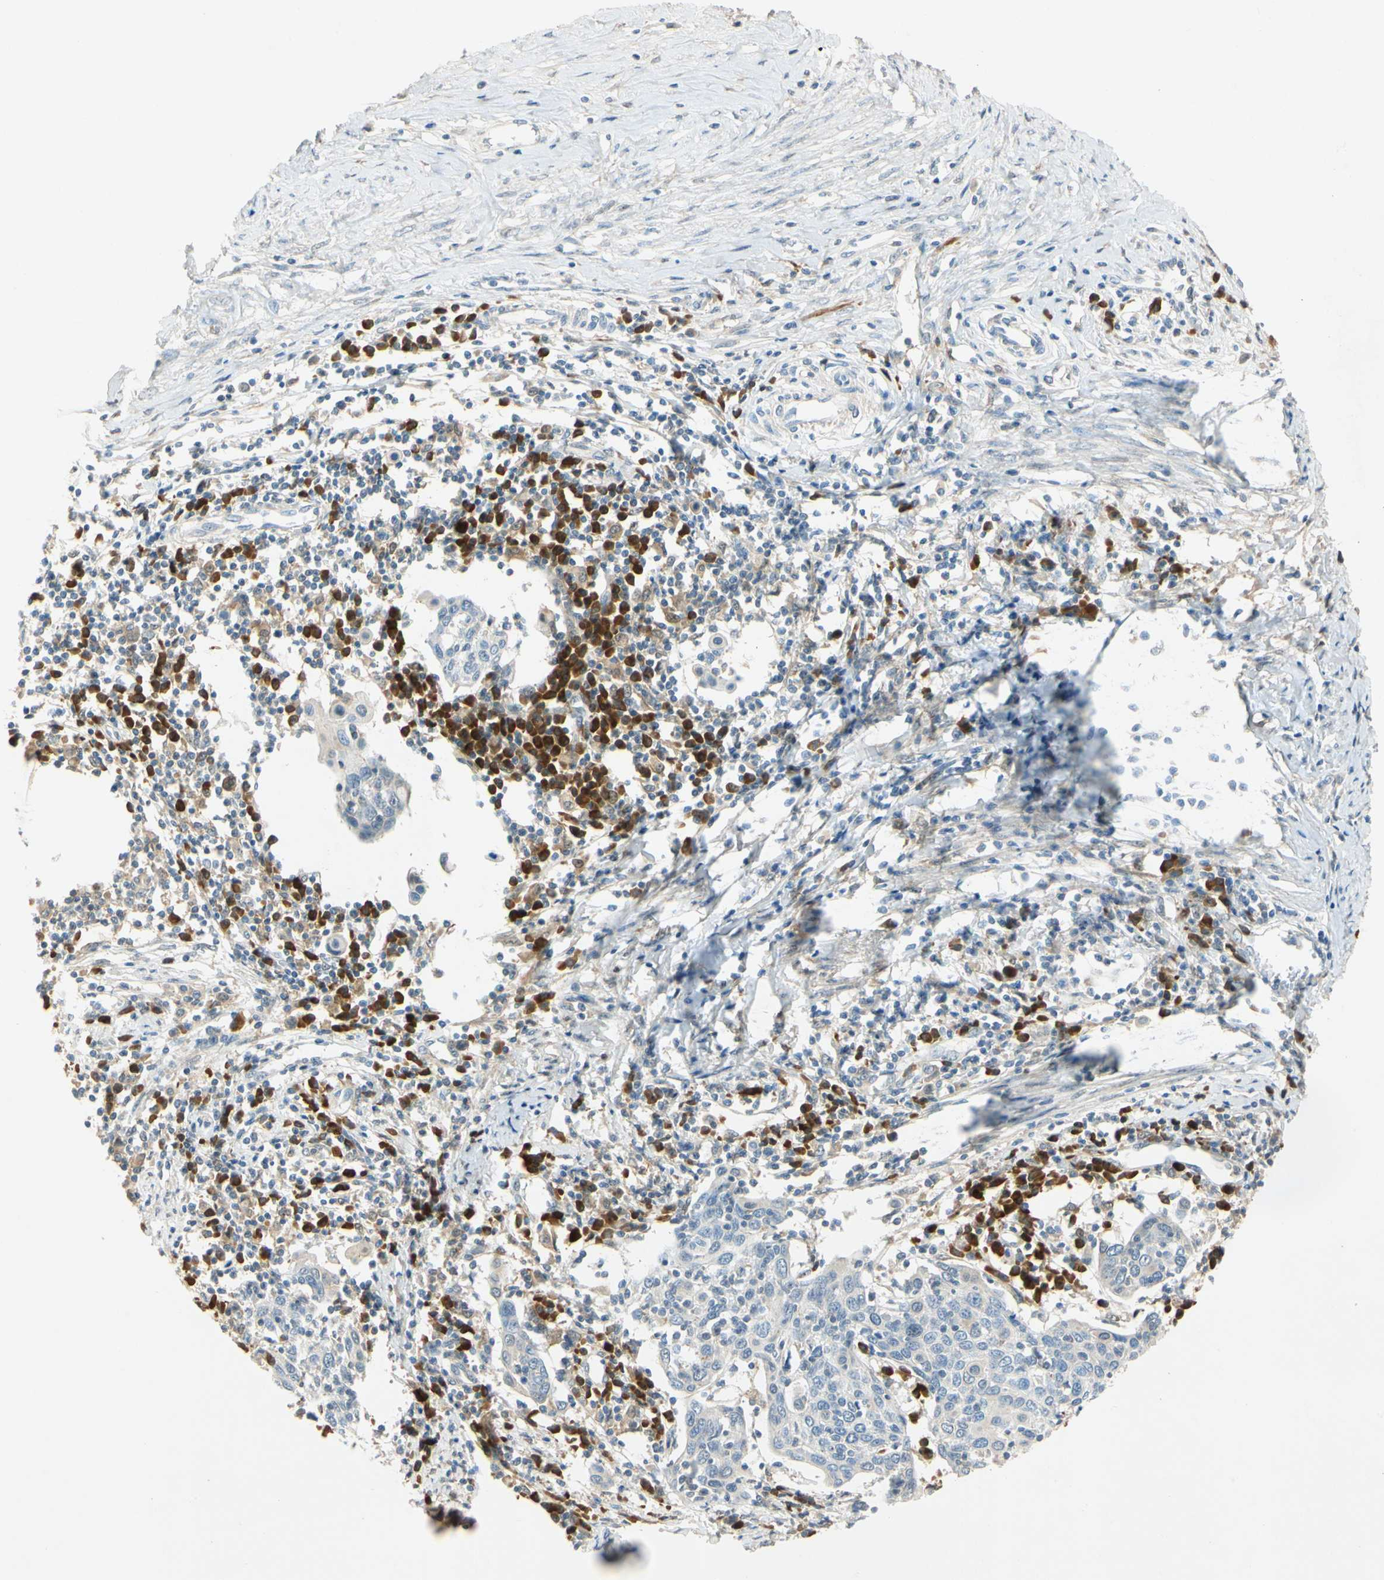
{"staining": {"intensity": "weak", "quantity": ">75%", "location": "cytoplasmic/membranous"}, "tissue": "cervical cancer", "cell_type": "Tumor cells", "image_type": "cancer", "snomed": [{"axis": "morphology", "description": "Squamous cell carcinoma, NOS"}, {"axis": "topography", "description": "Cervix"}], "caption": "This micrograph demonstrates immunohistochemistry staining of cervical squamous cell carcinoma, with low weak cytoplasmic/membranous positivity in about >75% of tumor cells.", "gene": "WIPI1", "patient": {"sex": "female", "age": 40}}